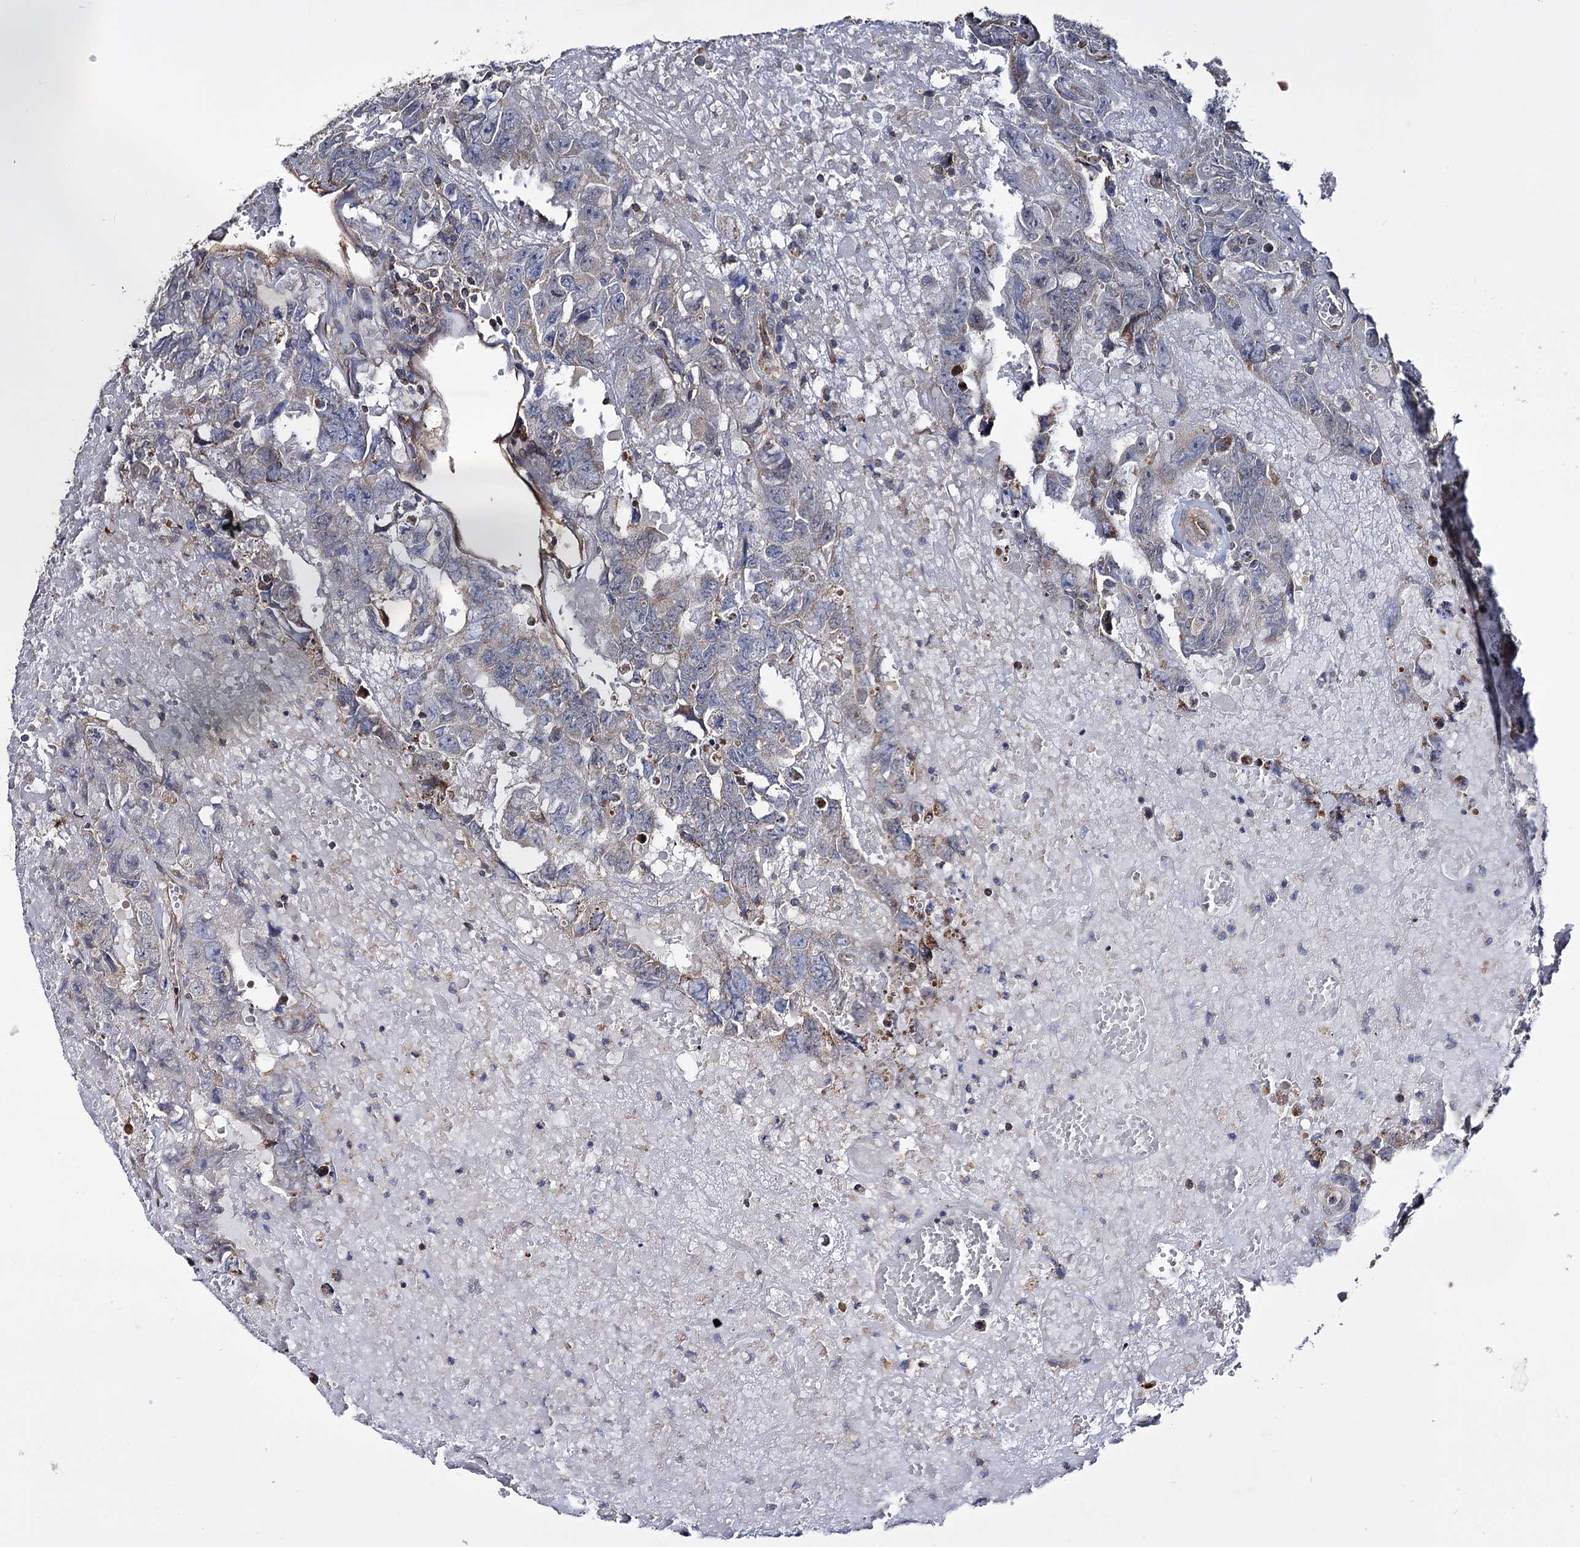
{"staining": {"intensity": "weak", "quantity": "<25%", "location": "cytoplasmic/membranous"}, "tissue": "testis cancer", "cell_type": "Tumor cells", "image_type": "cancer", "snomed": [{"axis": "morphology", "description": "Carcinoma, Embryonal, NOS"}, {"axis": "topography", "description": "Testis"}], "caption": "Histopathology image shows no significant protein staining in tumor cells of testis cancer (embryonal carcinoma).", "gene": "IDI1", "patient": {"sex": "male", "age": 45}}